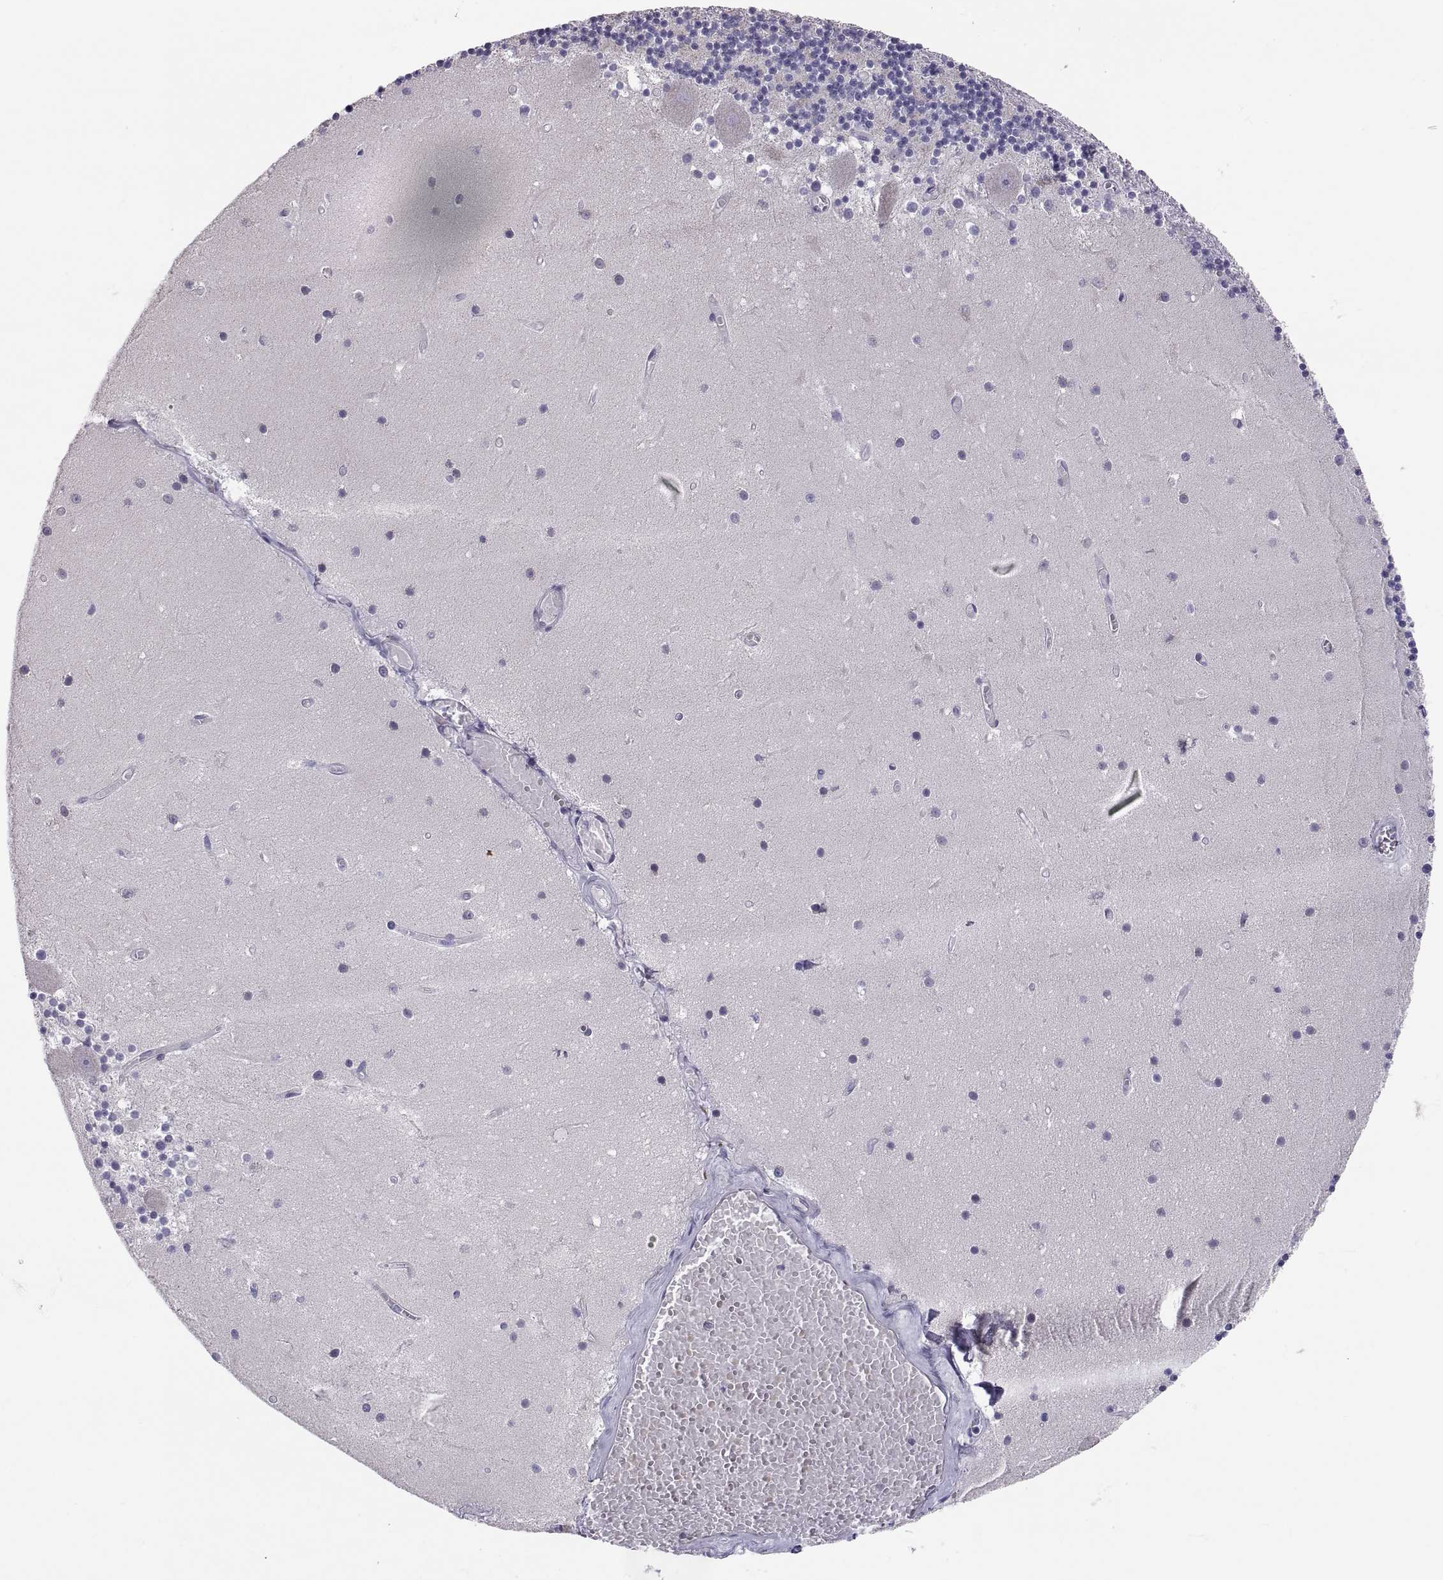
{"staining": {"intensity": "negative", "quantity": "none", "location": "none"}, "tissue": "cerebellum", "cell_type": "Cells in granular layer", "image_type": "normal", "snomed": [{"axis": "morphology", "description": "Normal tissue, NOS"}, {"axis": "topography", "description": "Cerebellum"}], "caption": "An immunohistochemistry photomicrograph of benign cerebellum is shown. There is no staining in cells in granular layer of cerebellum.", "gene": "TNNC1", "patient": {"sex": "female", "age": 28}}